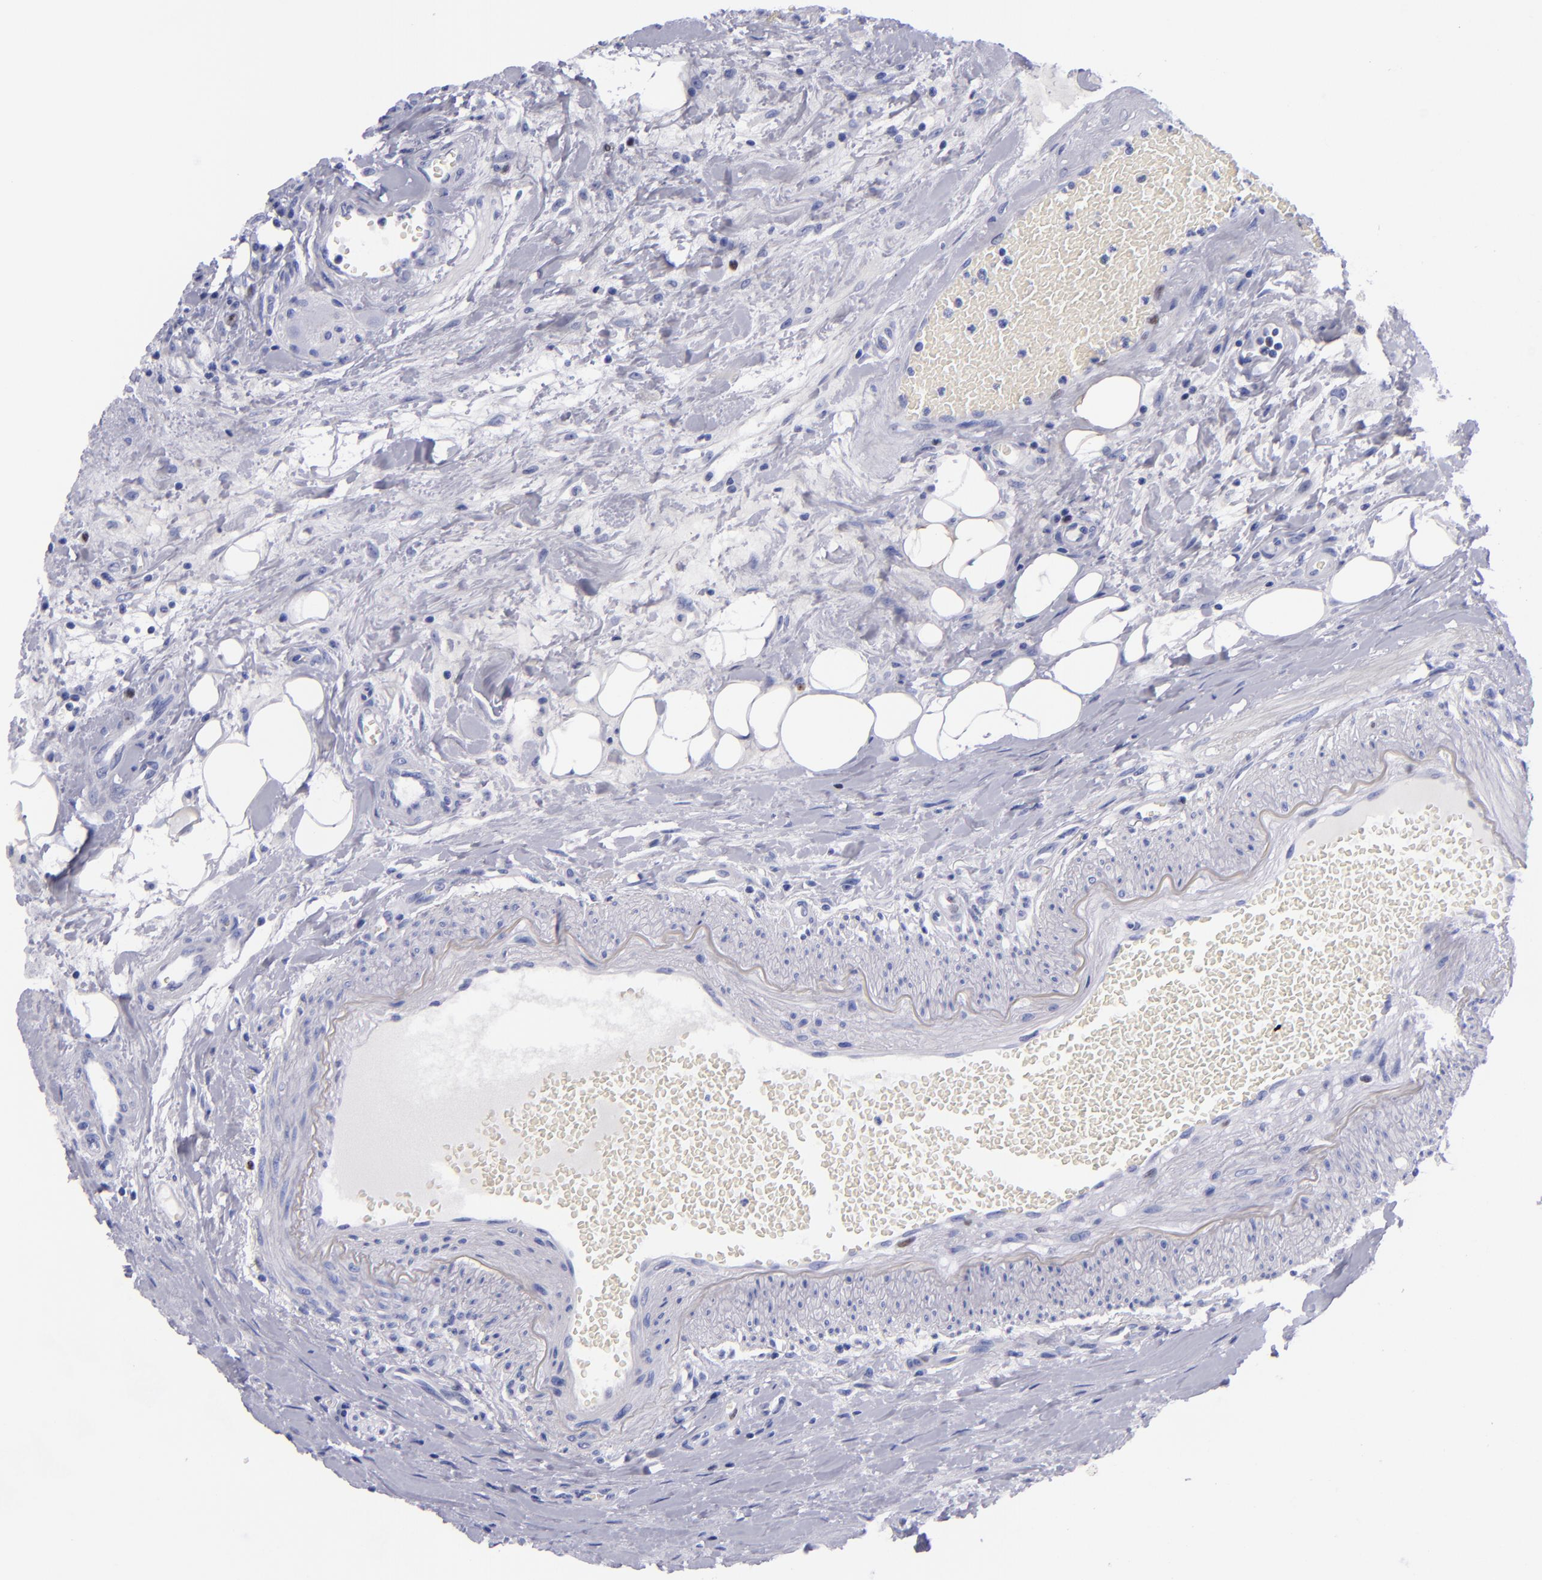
{"staining": {"intensity": "moderate", "quantity": "<25%", "location": "nuclear"}, "tissue": "colorectal cancer", "cell_type": "Tumor cells", "image_type": "cancer", "snomed": [{"axis": "morphology", "description": "Adenocarcinoma, NOS"}, {"axis": "topography", "description": "Colon"}], "caption": "Adenocarcinoma (colorectal) stained for a protein demonstrates moderate nuclear positivity in tumor cells.", "gene": "MCM7", "patient": {"sex": "male", "age": 54}}